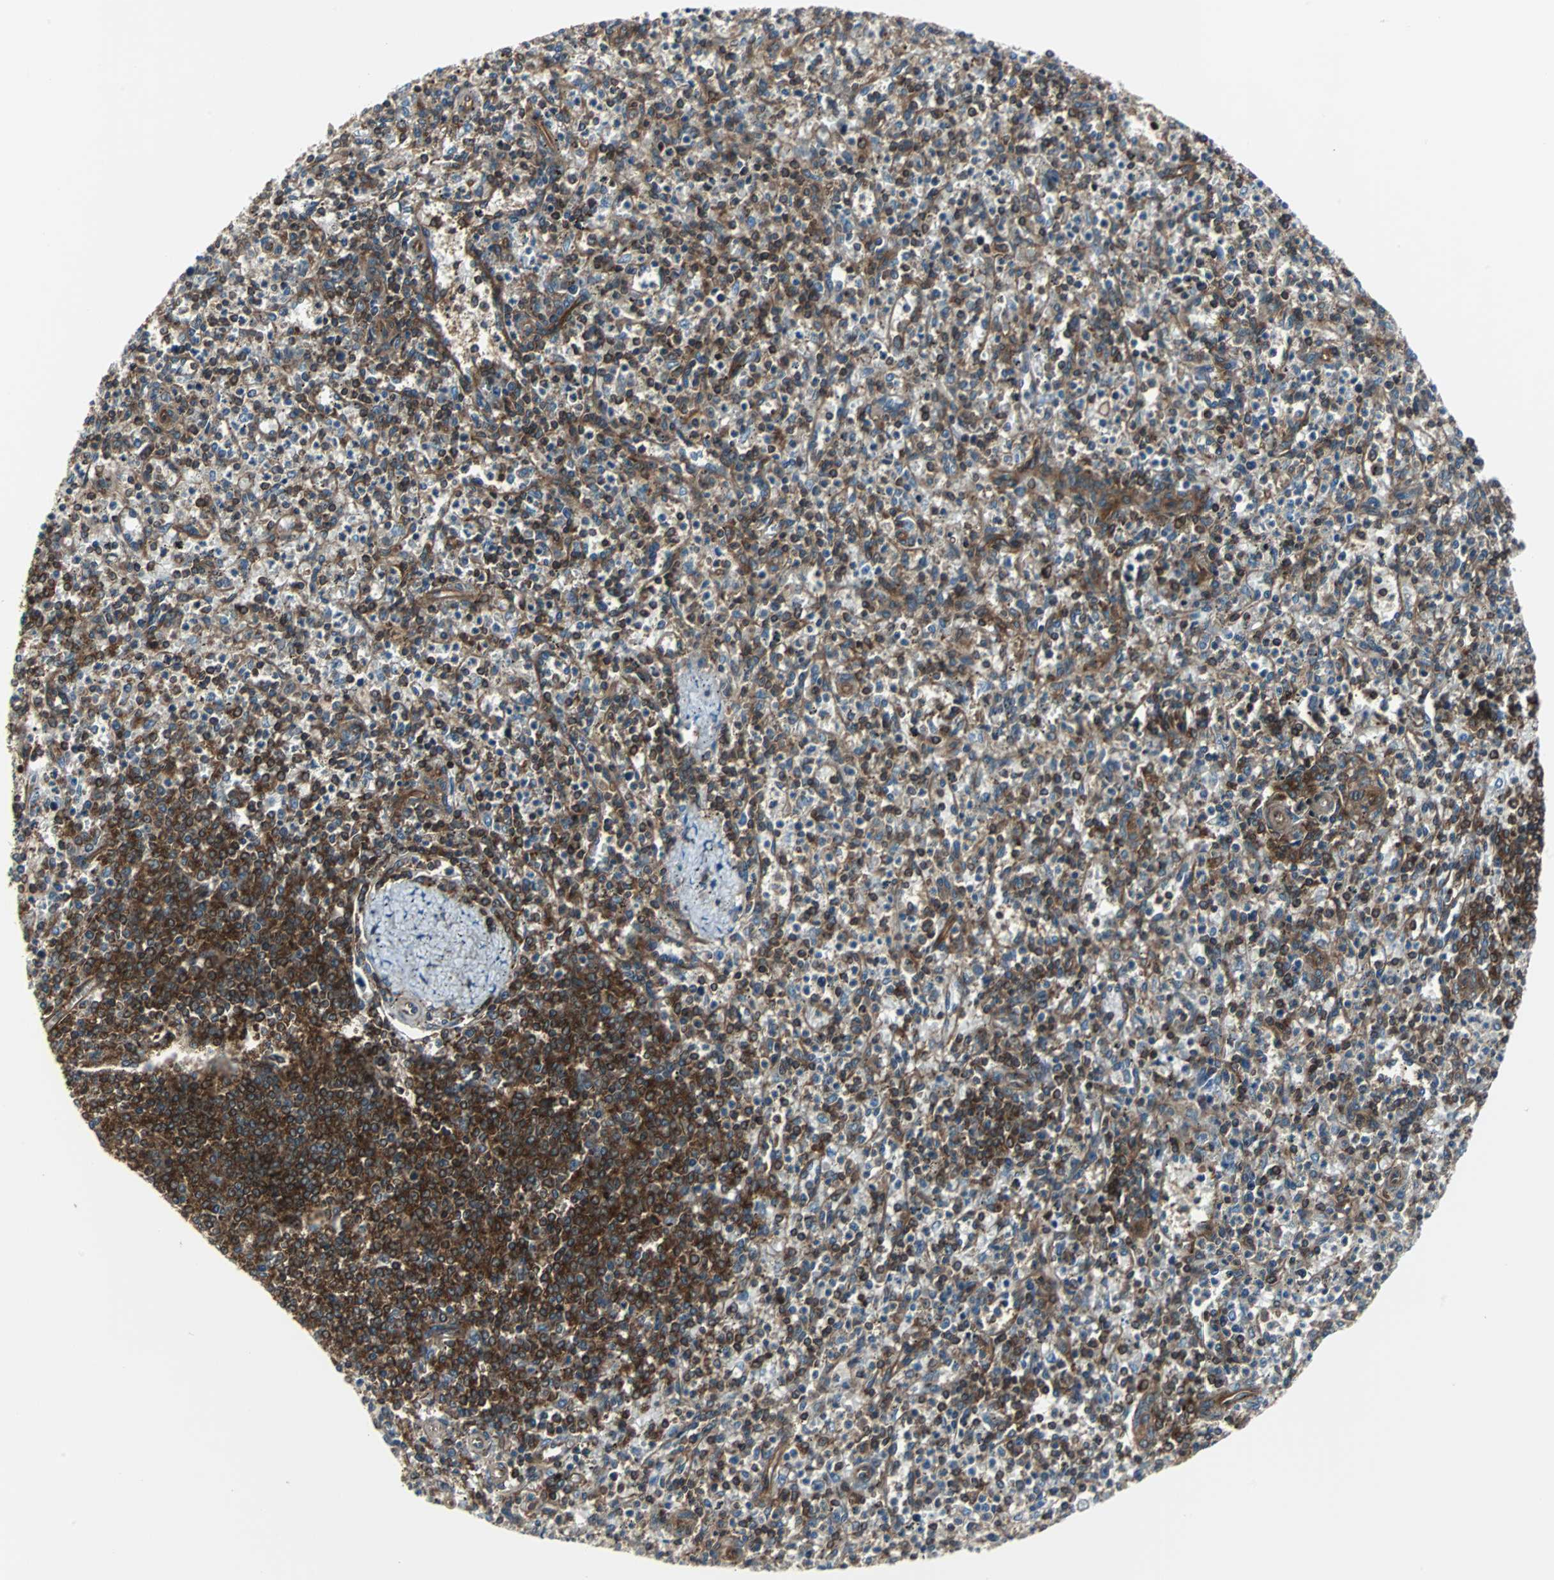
{"staining": {"intensity": "strong", "quantity": "25%-75%", "location": "cytoplasmic/membranous"}, "tissue": "spleen", "cell_type": "Cells in red pulp", "image_type": "normal", "snomed": [{"axis": "morphology", "description": "Normal tissue, NOS"}, {"axis": "topography", "description": "Spleen"}], "caption": "Protein expression analysis of unremarkable spleen demonstrates strong cytoplasmic/membranous expression in approximately 25%-75% of cells in red pulp. The protein of interest is shown in brown color, while the nuclei are stained blue.", "gene": "RELA", "patient": {"sex": "male", "age": 72}}